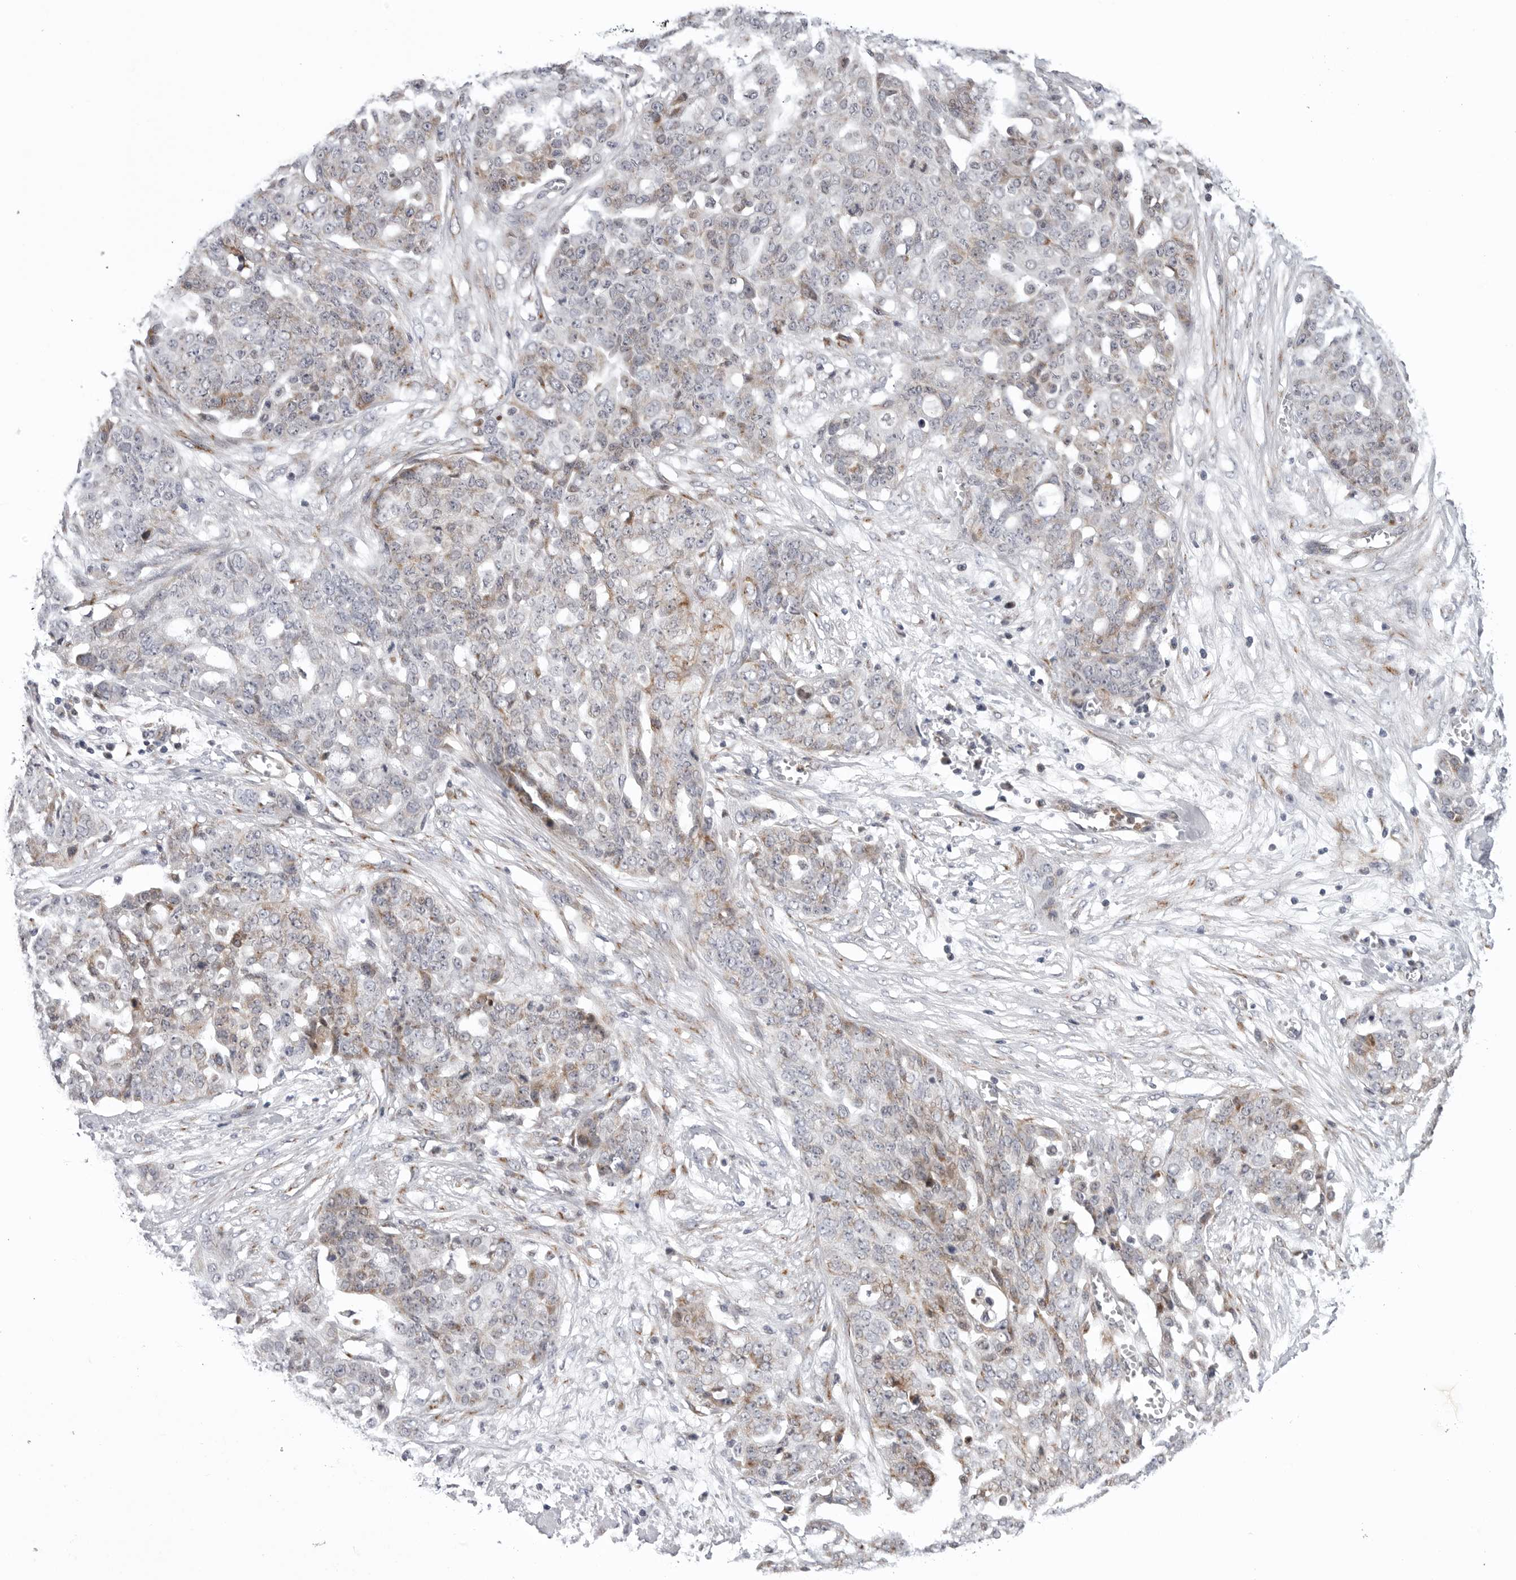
{"staining": {"intensity": "weak", "quantity": "<25%", "location": "cytoplasmic/membranous"}, "tissue": "ovarian cancer", "cell_type": "Tumor cells", "image_type": "cancer", "snomed": [{"axis": "morphology", "description": "Cystadenocarcinoma, serous, NOS"}, {"axis": "topography", "description": "Soft tissue"}, {"axis": "topography", "description": "Ovary"}], "caption": "Histopathology image shows no protein positivity in tumor cells of serous cystadenocarcinoma (ovarian) tissue.", "gene": "CDK20", "patient": {"sex": "female", "age": 57}}